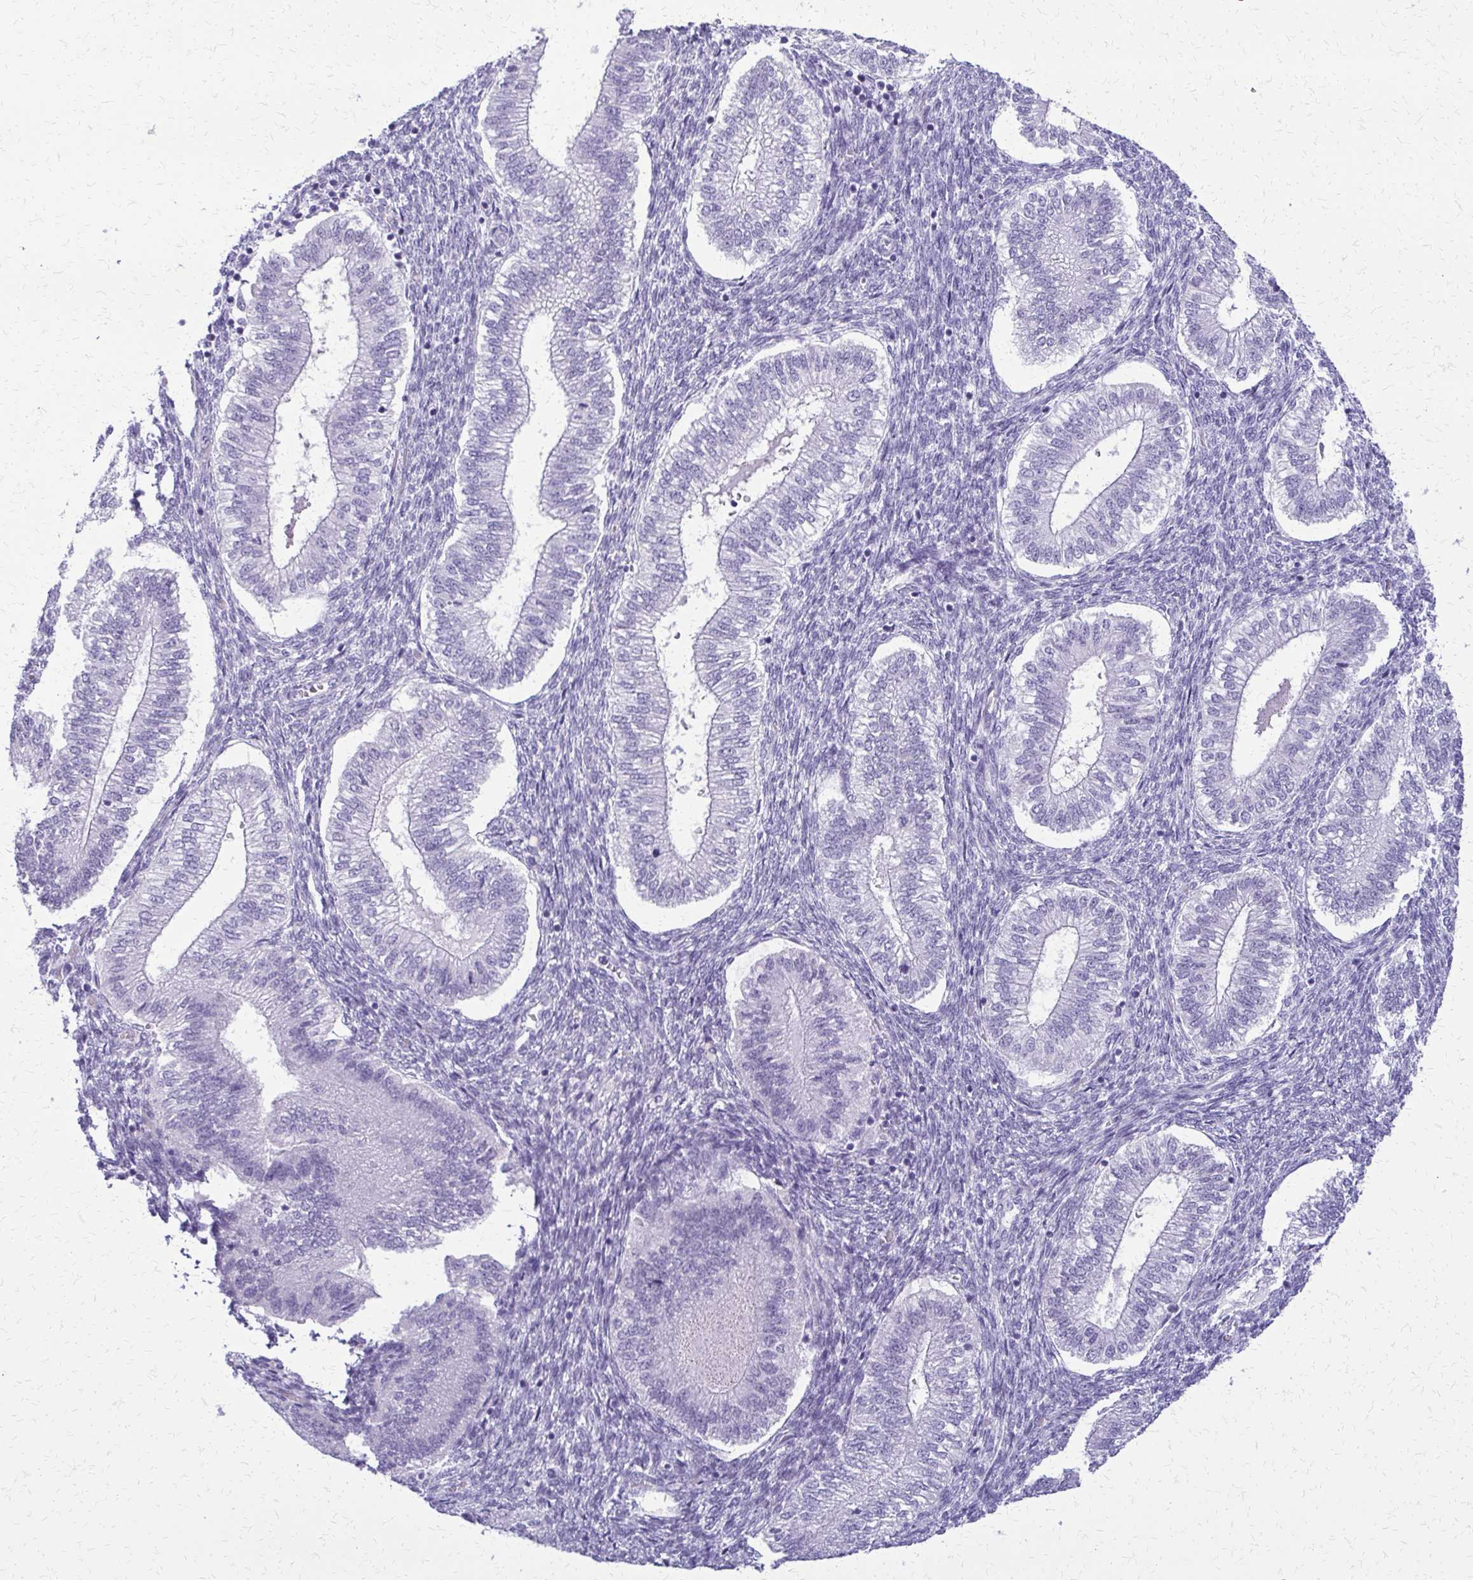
{"staining": {"intensity": "negative", "quantity": "none", "location": "none"}, "tissue": "endometrium", "cell_type": "Cells in endometrial stroma", "image_type": "normal", "snomed": [{"axis": "morphology", "description": "Normal tissue, NOS"}, {"axis": "topography", "description": "Endometrium"}], "caption": "Immunohistochemistry (IHC) histopathology image of benign endometrium: endometrium stained with DAB (3,3'-diaminobenzidine) exhibits no significant protein expression in cells in endometrial stroma.", "gene": "FAM162B", "patient": {"sex": "female", "age": 25}}